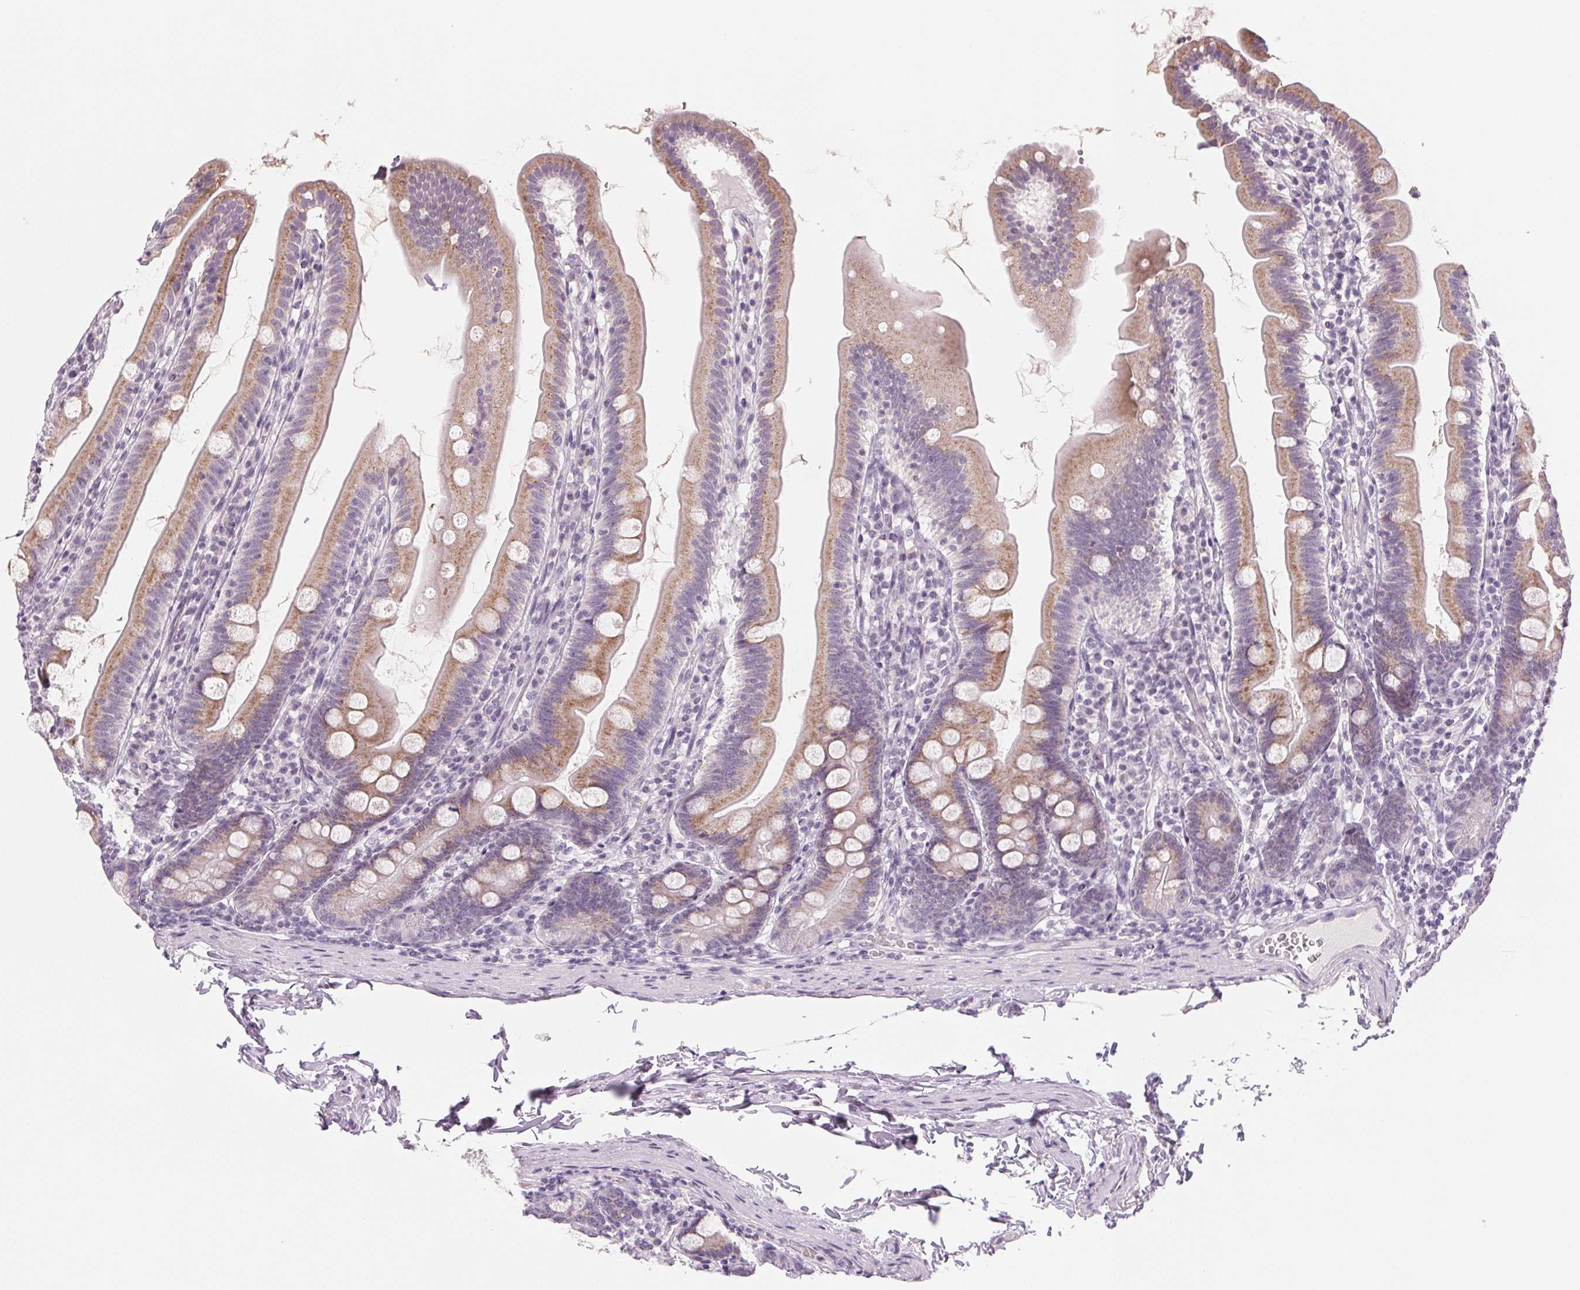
{"staining": {"intensity": "weak", "quantity": ">75%", "location": "cytoplasmic/membranous"}, "tissue": "duodenum", "cell_type": "Glandular cells", "image_type": "normal", "snomed": [{"axis": "morphology", "description": "Normal tissue, NOS"}, {"axis": "topography", "description": "Duodenum"}], "caption": "This is a histology image of immunohistochemistry (IHC) staining of normal duodenum, which shows weak positivity in the cytoplasmic/membranous of glandular cells.", "gene": "EHHADH", "patient": {"sex": "female", "age": 67}}